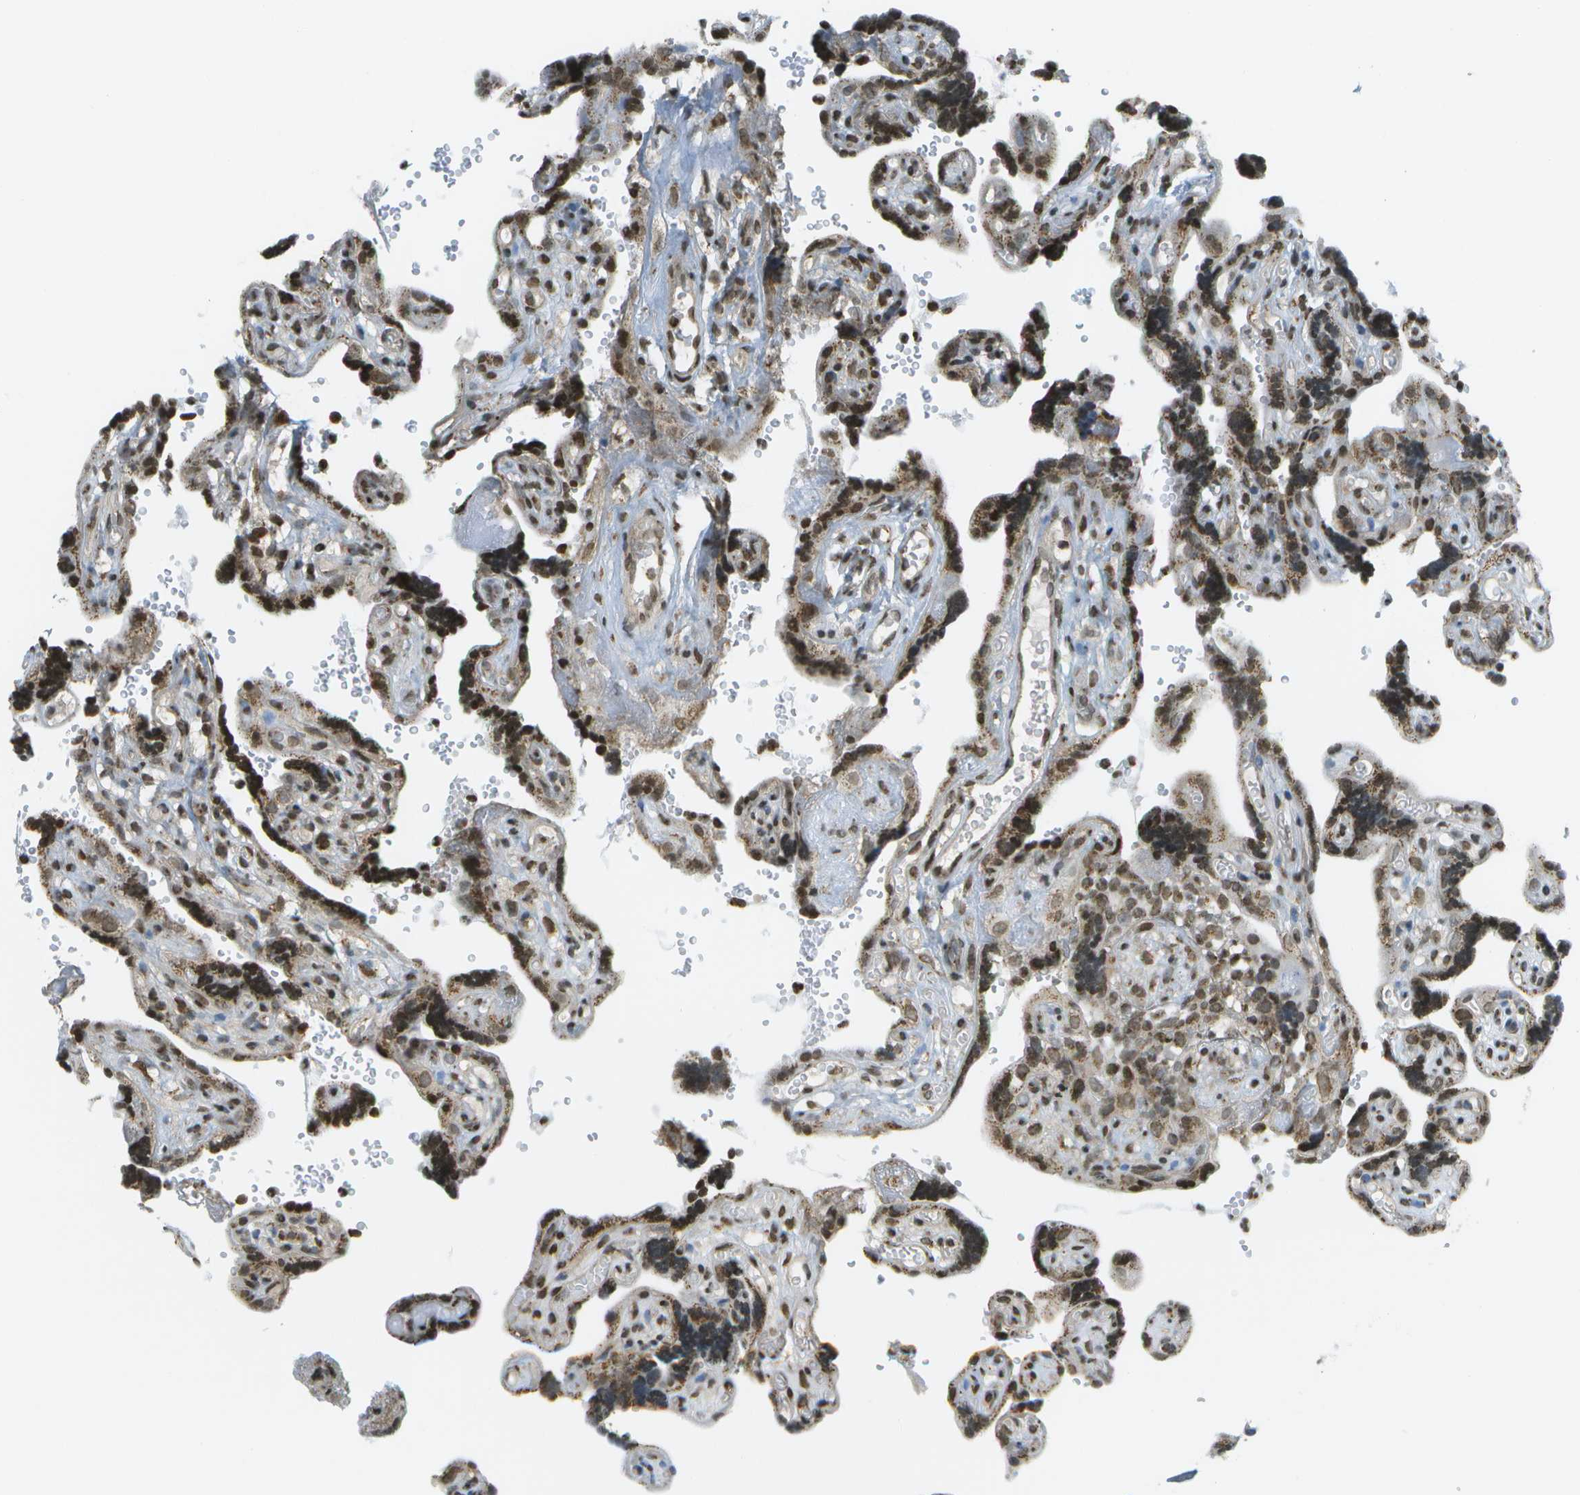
{"staining": {"intensity": "strong", "quantity": ">75%", "location": "nuclear"}, "tissue": "placenta", "cell_type": "Decidual cells", "image_type": "normal", "snomed": [{"axis": "morphology", "description": "Normal tissue, NOS"}, {"axis": "topography", "description": "Placenta"}], "caption": "The histopathology image shows a brown stain indicating the presence of a protein in the nuclear of decidual cells in placenta.", "gene": "EVC", "patient": {"sex": "female", "age": 30}}